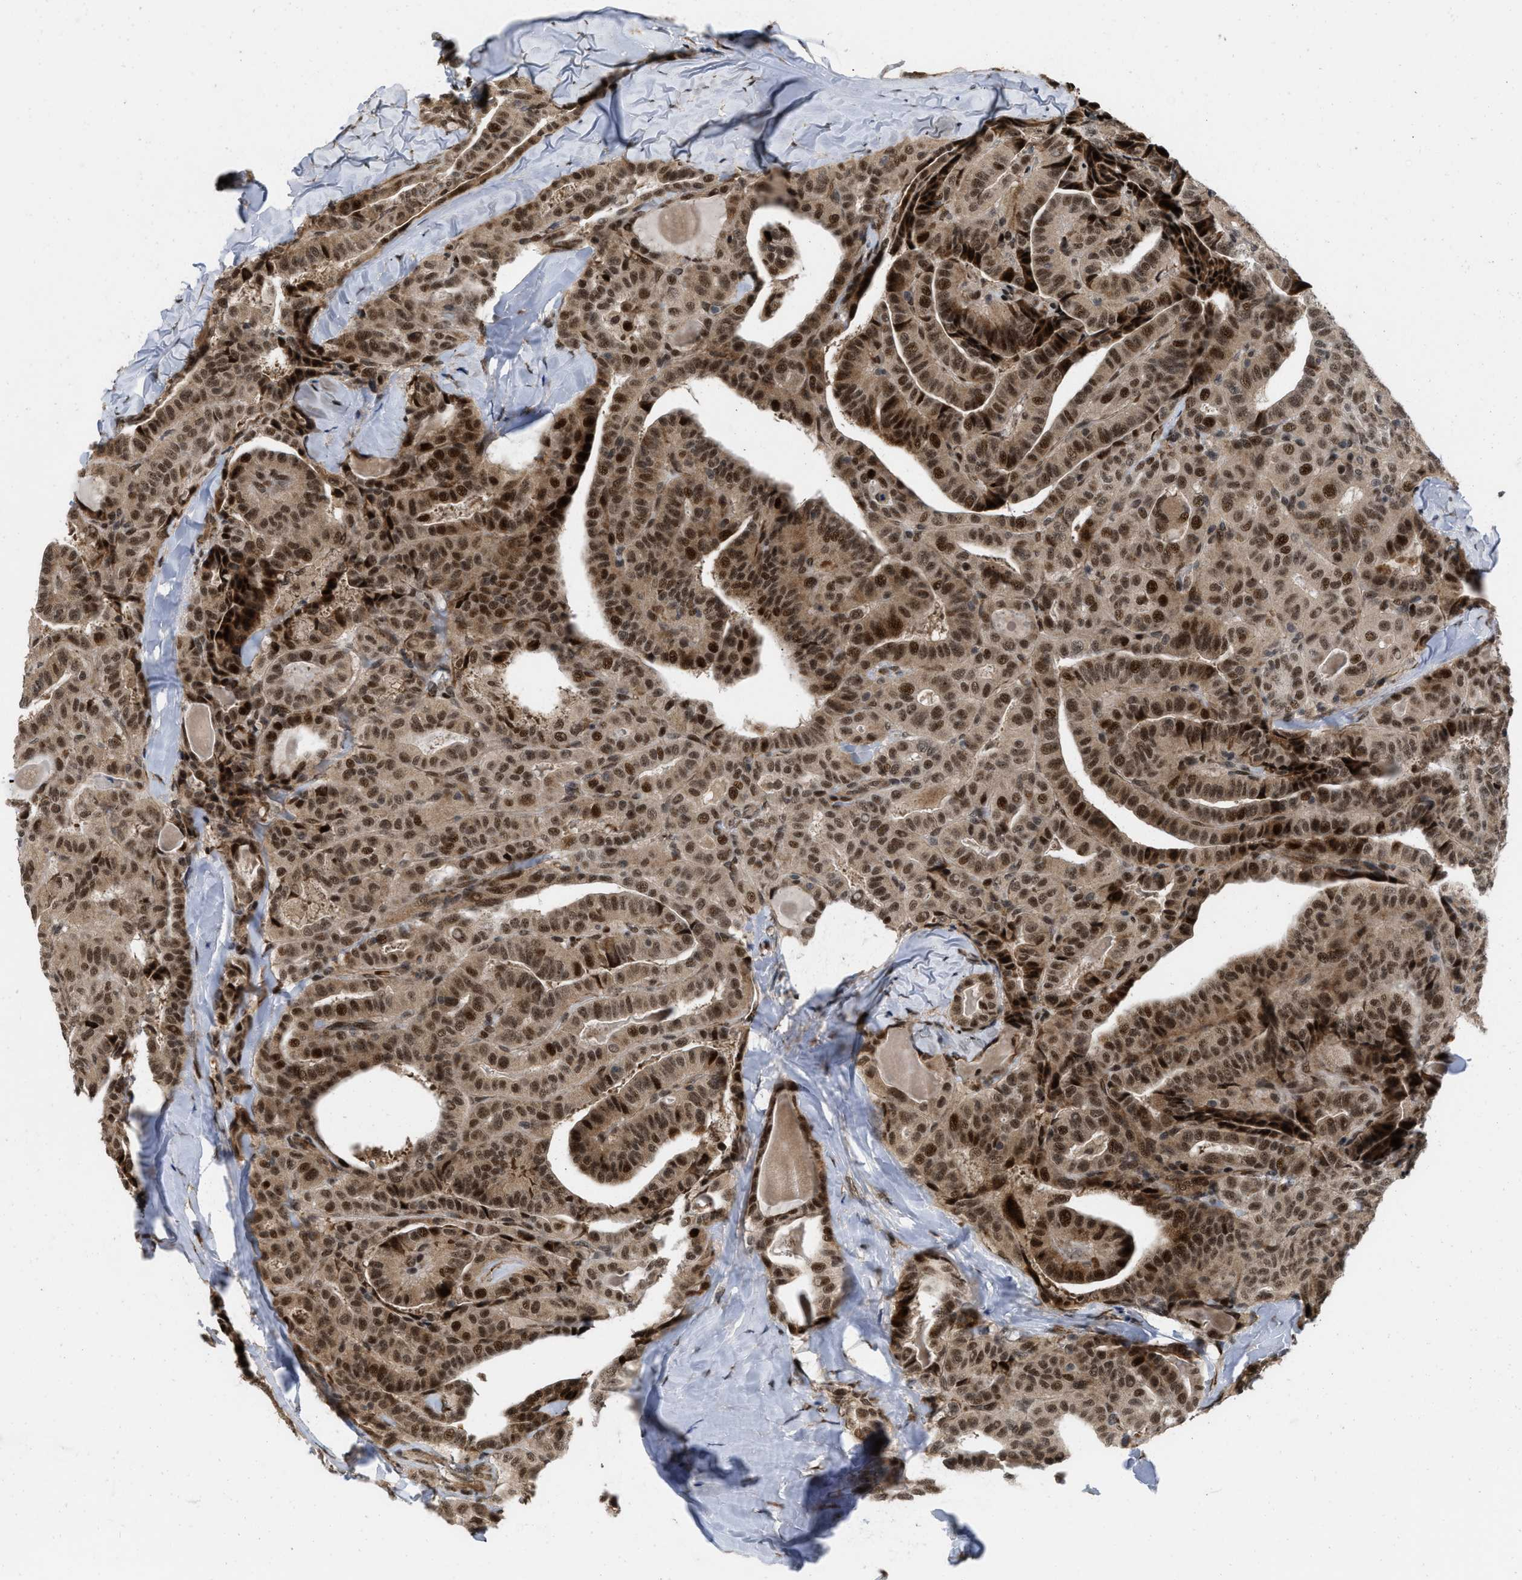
{"staining": {"intensity": "strong", "quantity": ">75%", "location": "cytoplasmic/membranous,nuclear"}, "tissue": "thyroid cancer", "cell_type": "Tumor cells", "image_type": "cancer", "snomed": [{"axis": "morphology", "description": "Papillary adenocarcinoma, NOS"}, {"axis": "topography", "description": "Thyroid gland"}], "caption": "This is a histology image of IHC staining of thyroid papillary adenocarcinoma, which shows strong positivity in the cytoplasmic/membranous and nuclear of tumor cells.", "gene": "ANKRD11", "patient": {"sex": "male", "age": 77}}